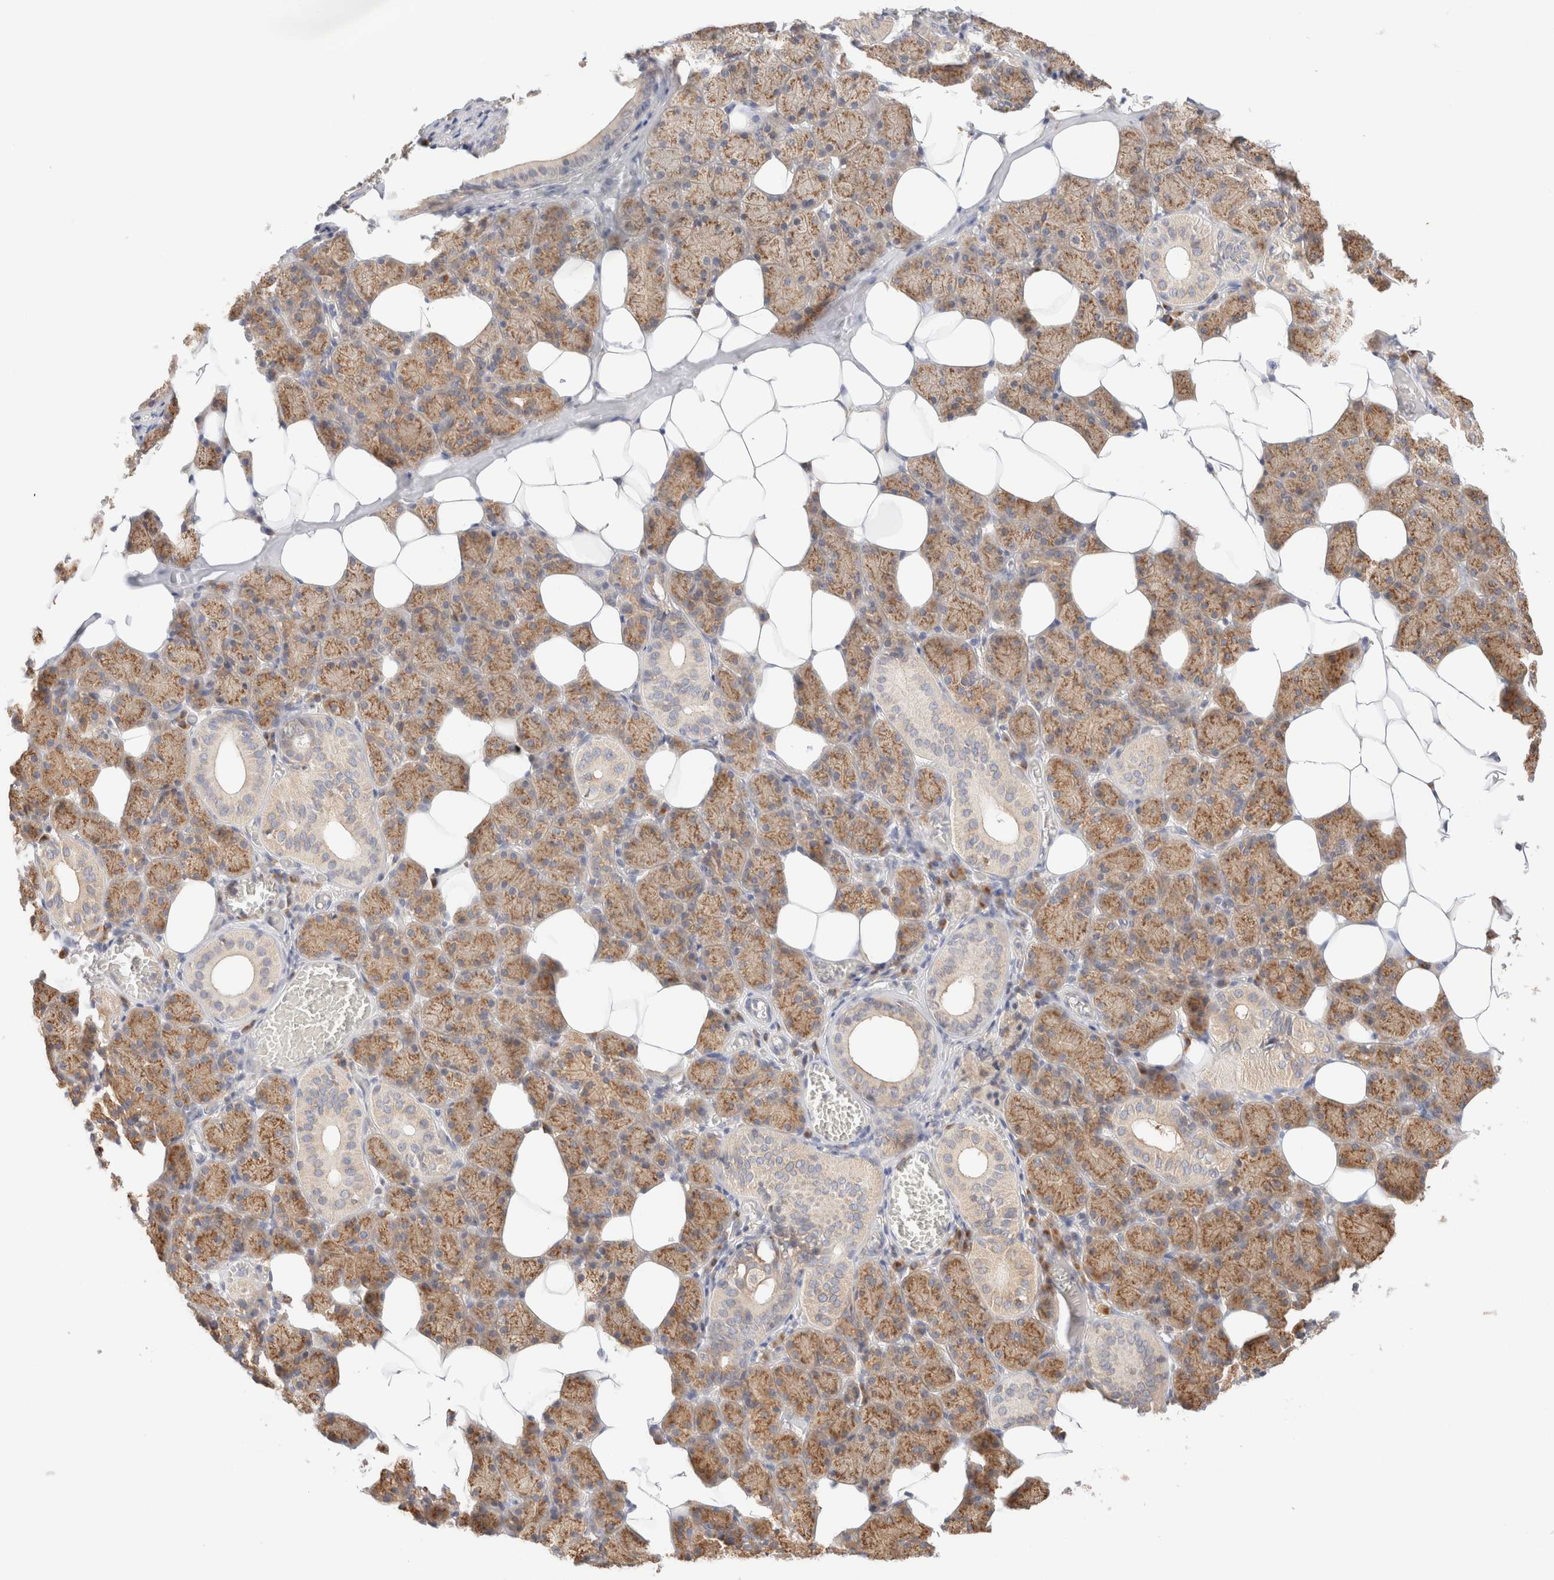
{"staining": {"intensity": "moderate", "quantity": ">75%", "location": "cytoplasmic/membranous"}, "tissue": "salivary gland", "cell_type": "Glandular cells", "image_type": "normal", "snomed": [{"axis": "morphology", "description": "Normal tissue, NOS"}, {"axis": "topography", "description": "Salivary gland"}], "caption": "IHC image of benign salivary gland stained for a protein (brown), which exhibits medium levels of moderate cytoplasmic/membranous staining in about >75% of glandular cells.", "gene": "RABEP1", "patient": {"sex": "female", "age": 33}}